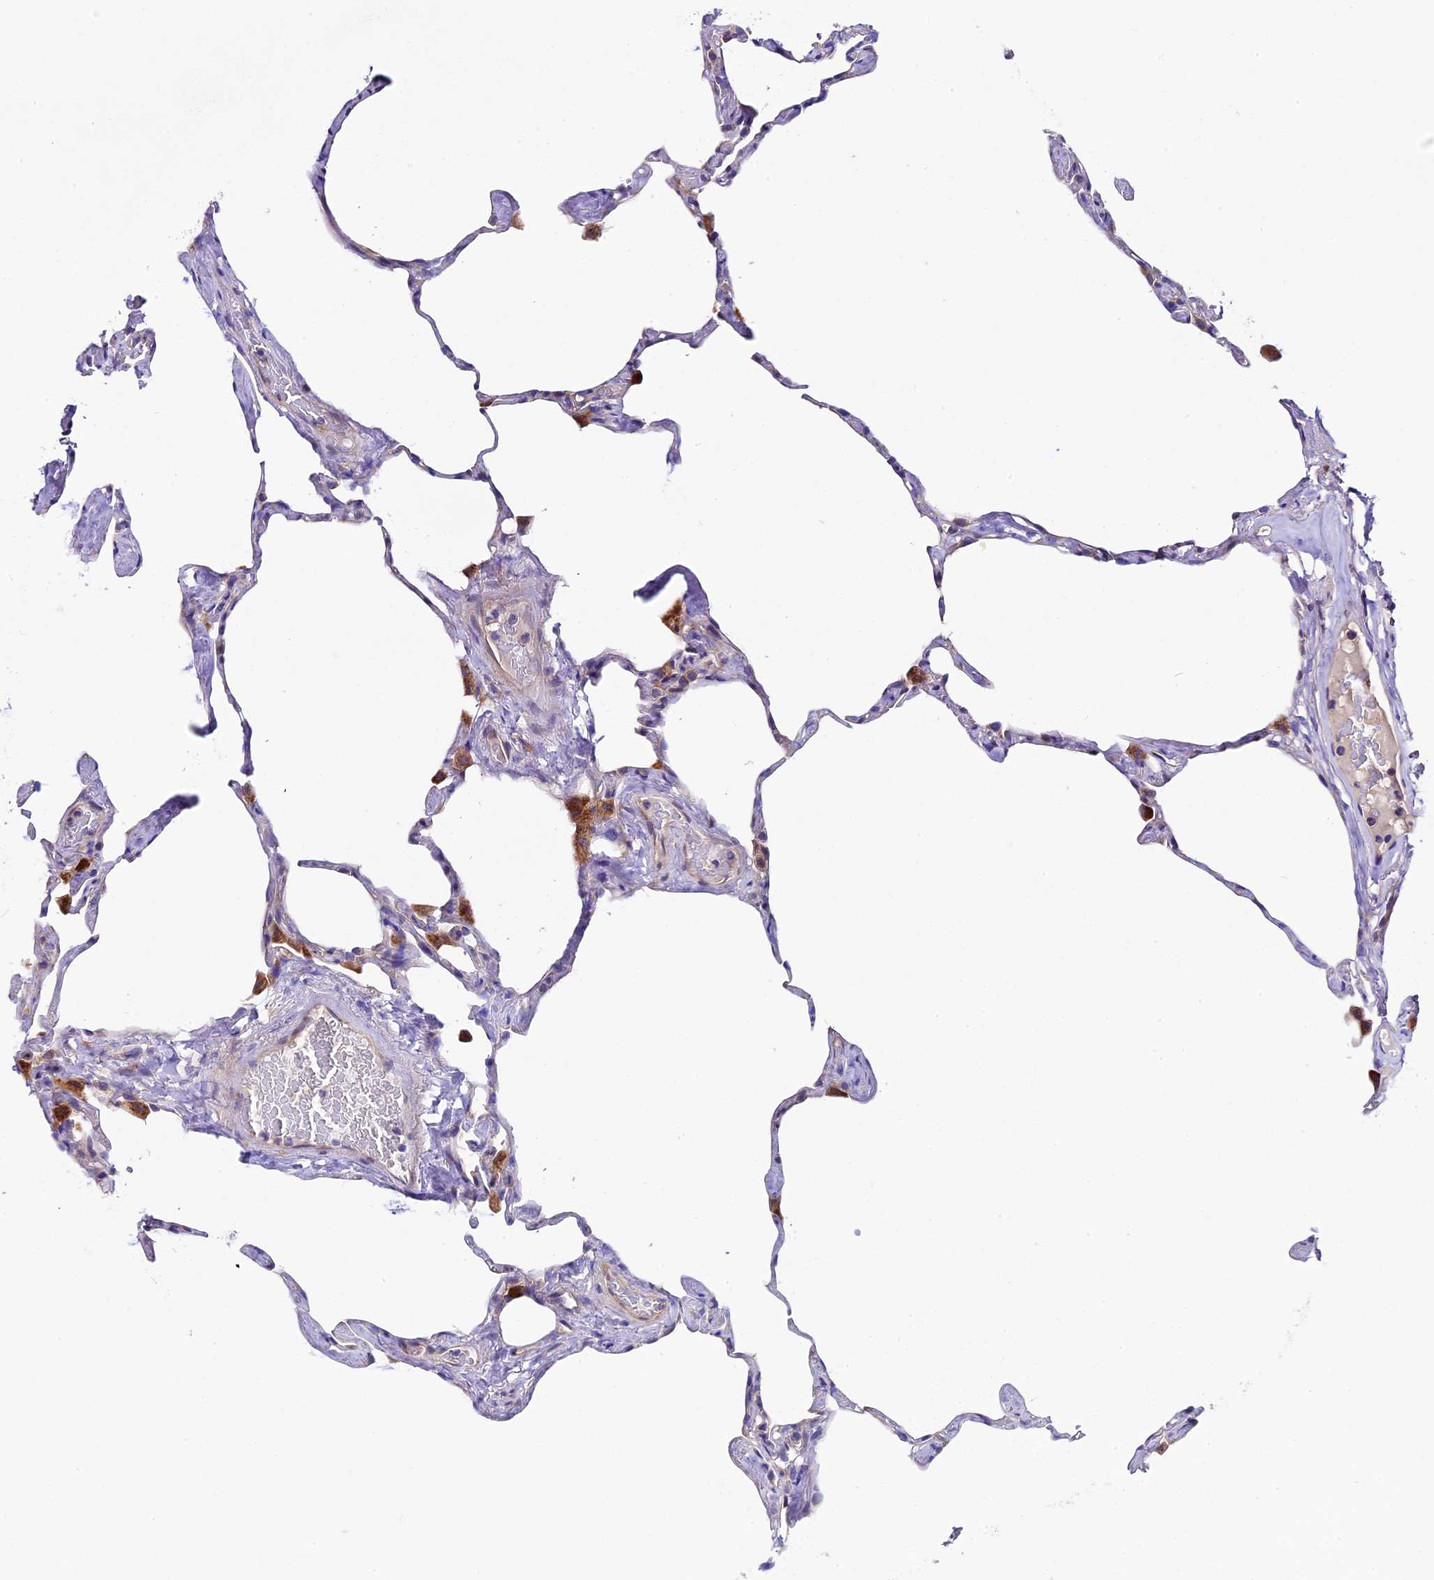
{"staining": {"intensity": "weak", "quantity": "<25%", "location": "cytoplasmic/membranous"}, "tissue": "lung", "cell_type": "Alveolar cells", "image_type": "normal", "snomed": [{"axis": "morphology", "description": "Normal tissue, NOS"}, {"axis": "topography", "description": "Lung"}], "caption": "Lung stained for a protein using IHC exhibits no expression alveolar cells.", "gene": "PIGU", "patient": {"sex": "male", "age": 65}}